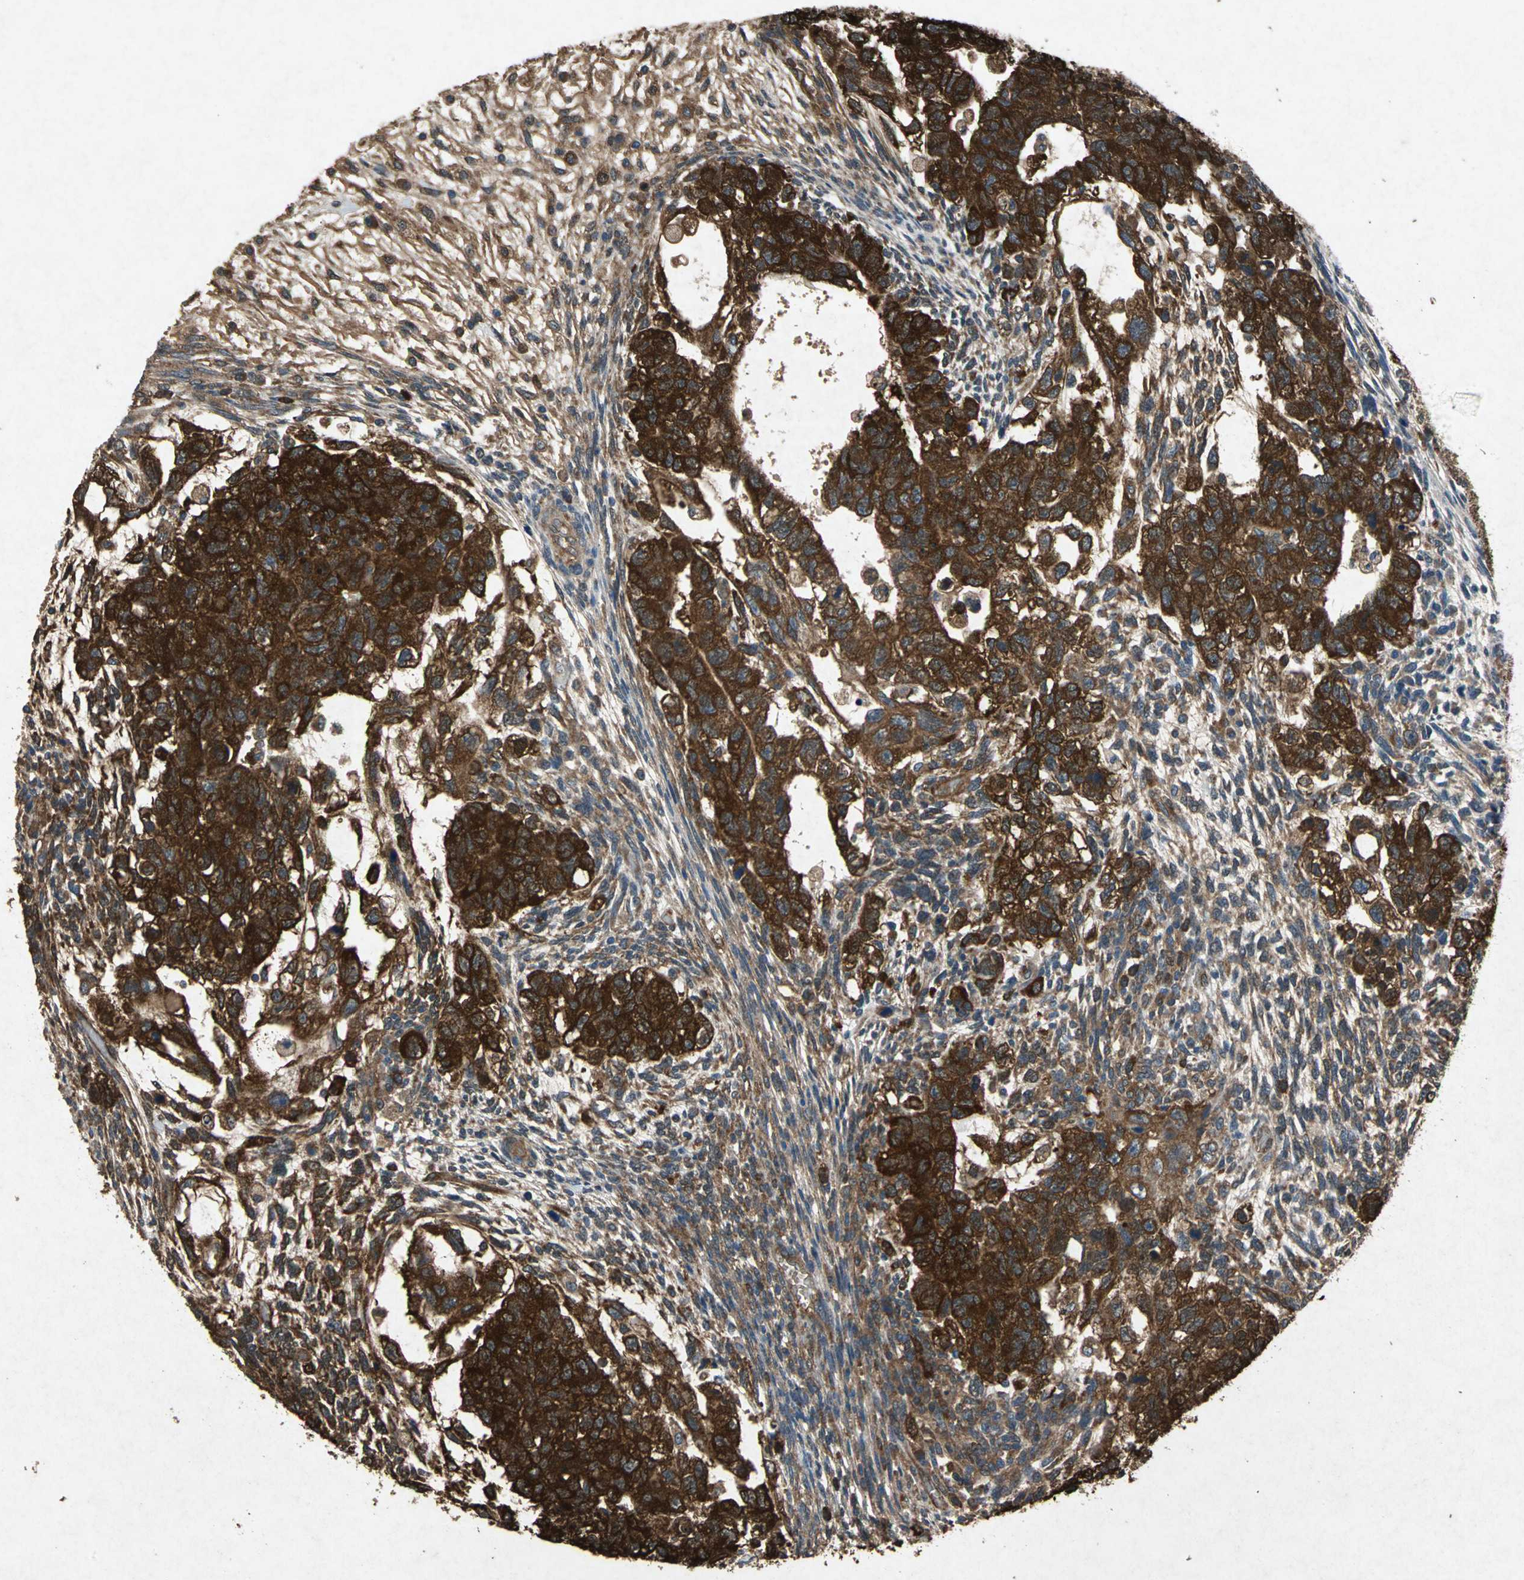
{"staining": {"intensity": "strong", "quantity": ">75%", "location": "cytoplasmic/membranous"}, "tissue": "testis cancer", "cell_type": "Tumor cells", "image_type": "cancer", "snomed": [{"axis": "morphology", "description": "Normal tissue, NOS"}, {"axis": "morphology", "description": "Carcinoma, Embryonal, NOS"}, {"axis": "topography", "description": "Testis"}], "caption": "Human testis embryonal carcinoma stained with a brown dye displays strong cytoplasmic/membranous positive positivity in approximately >75% of tumor cells.", "gene": "HSP90AB1", "patient": {"sex": "male", "age": 36}}